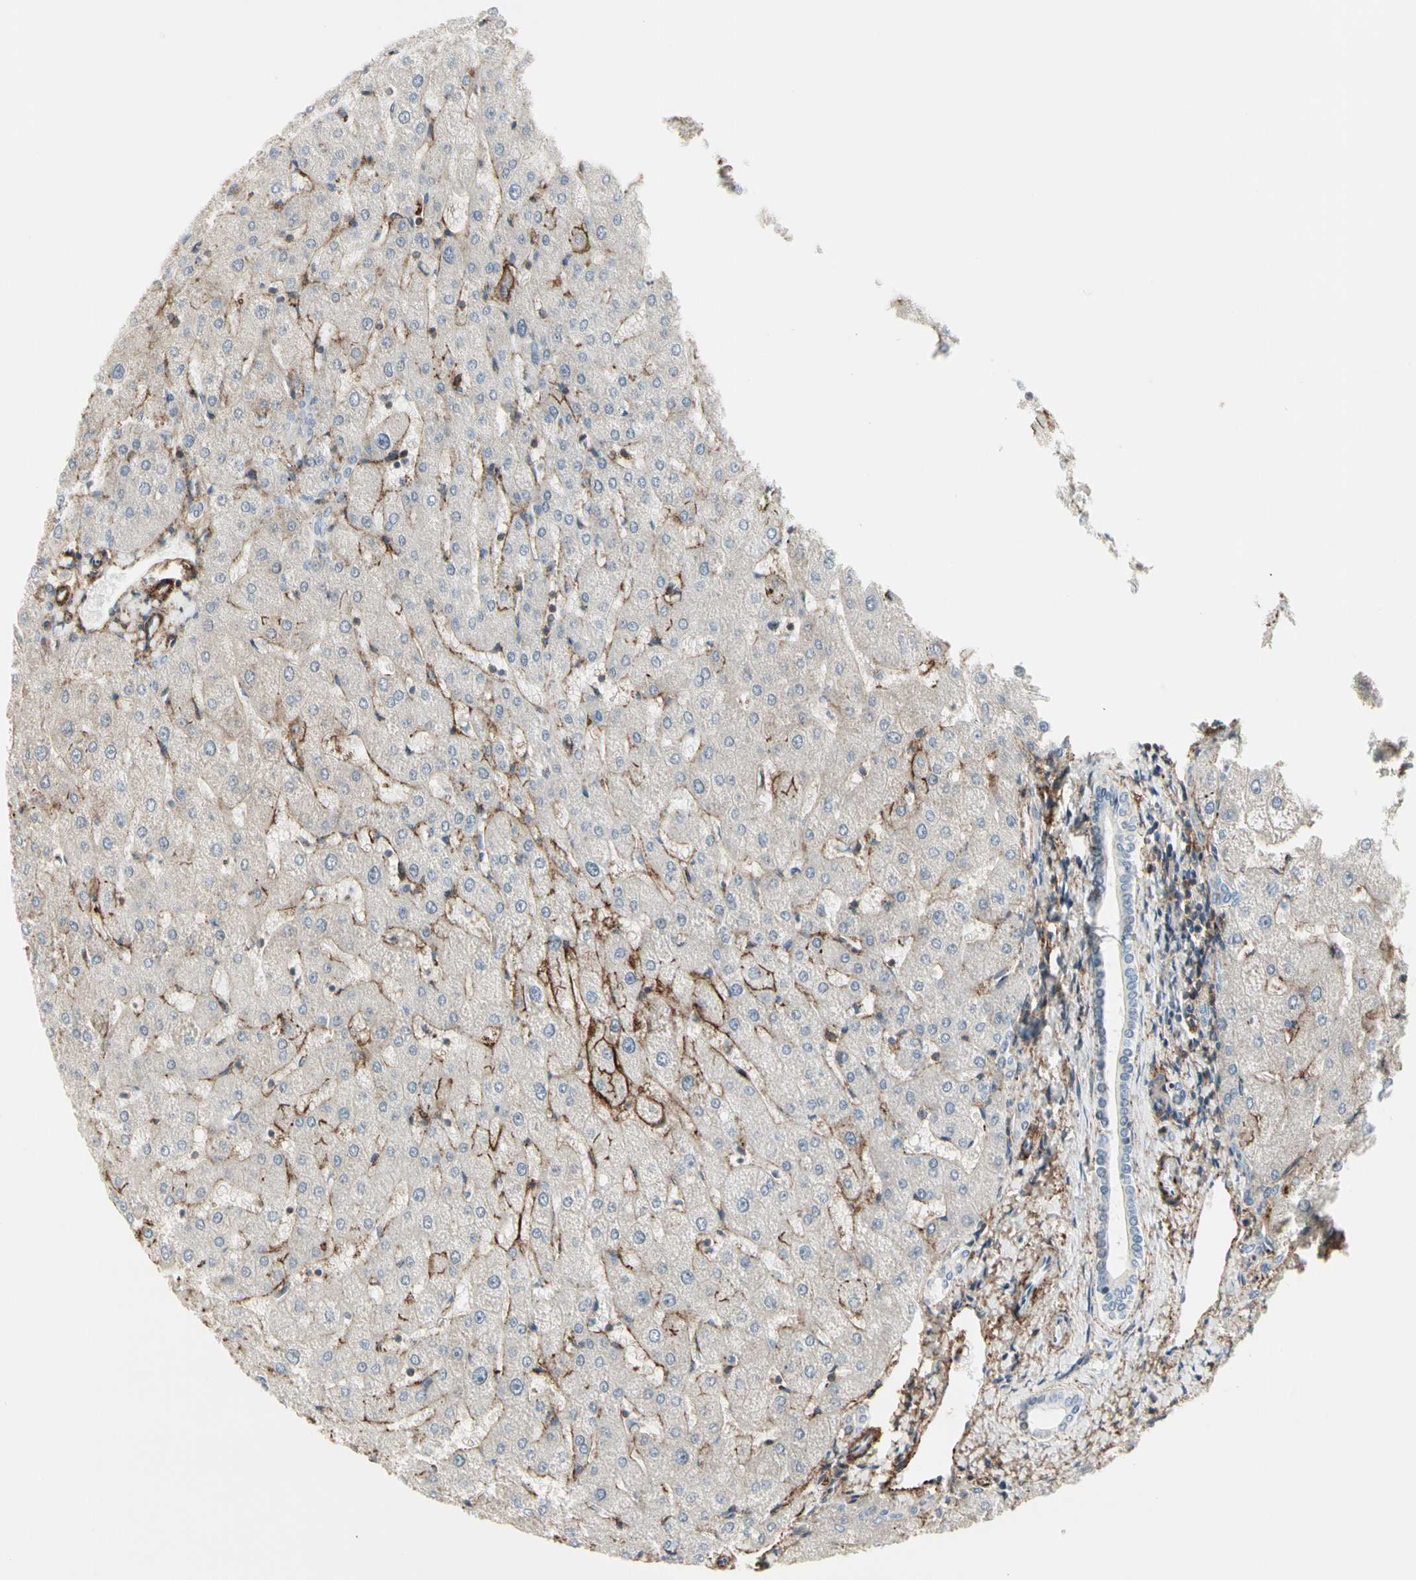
{"staining": {"intensity": "negative", "quantity": "none", "location": "none"}, "tissue": "liver", "cell_type": "Cholangiocytes", "image_type": "normal", "snomed": [{"axis": "morphology", "description": "Normal tissue, NOS"}, {"axis": "topography", "description": "Liver"}], "caption": "Normal liver was stained to show a protein in brown. There is no significant staining in cholangiocytes. Brightfield microscopy of immunohistochemistry stained with DAB (brown) and hematoxylin (blue), captured at high magnification.", "gene": "CLEC2B", "patient": {"sex": "male", "age": 67}}